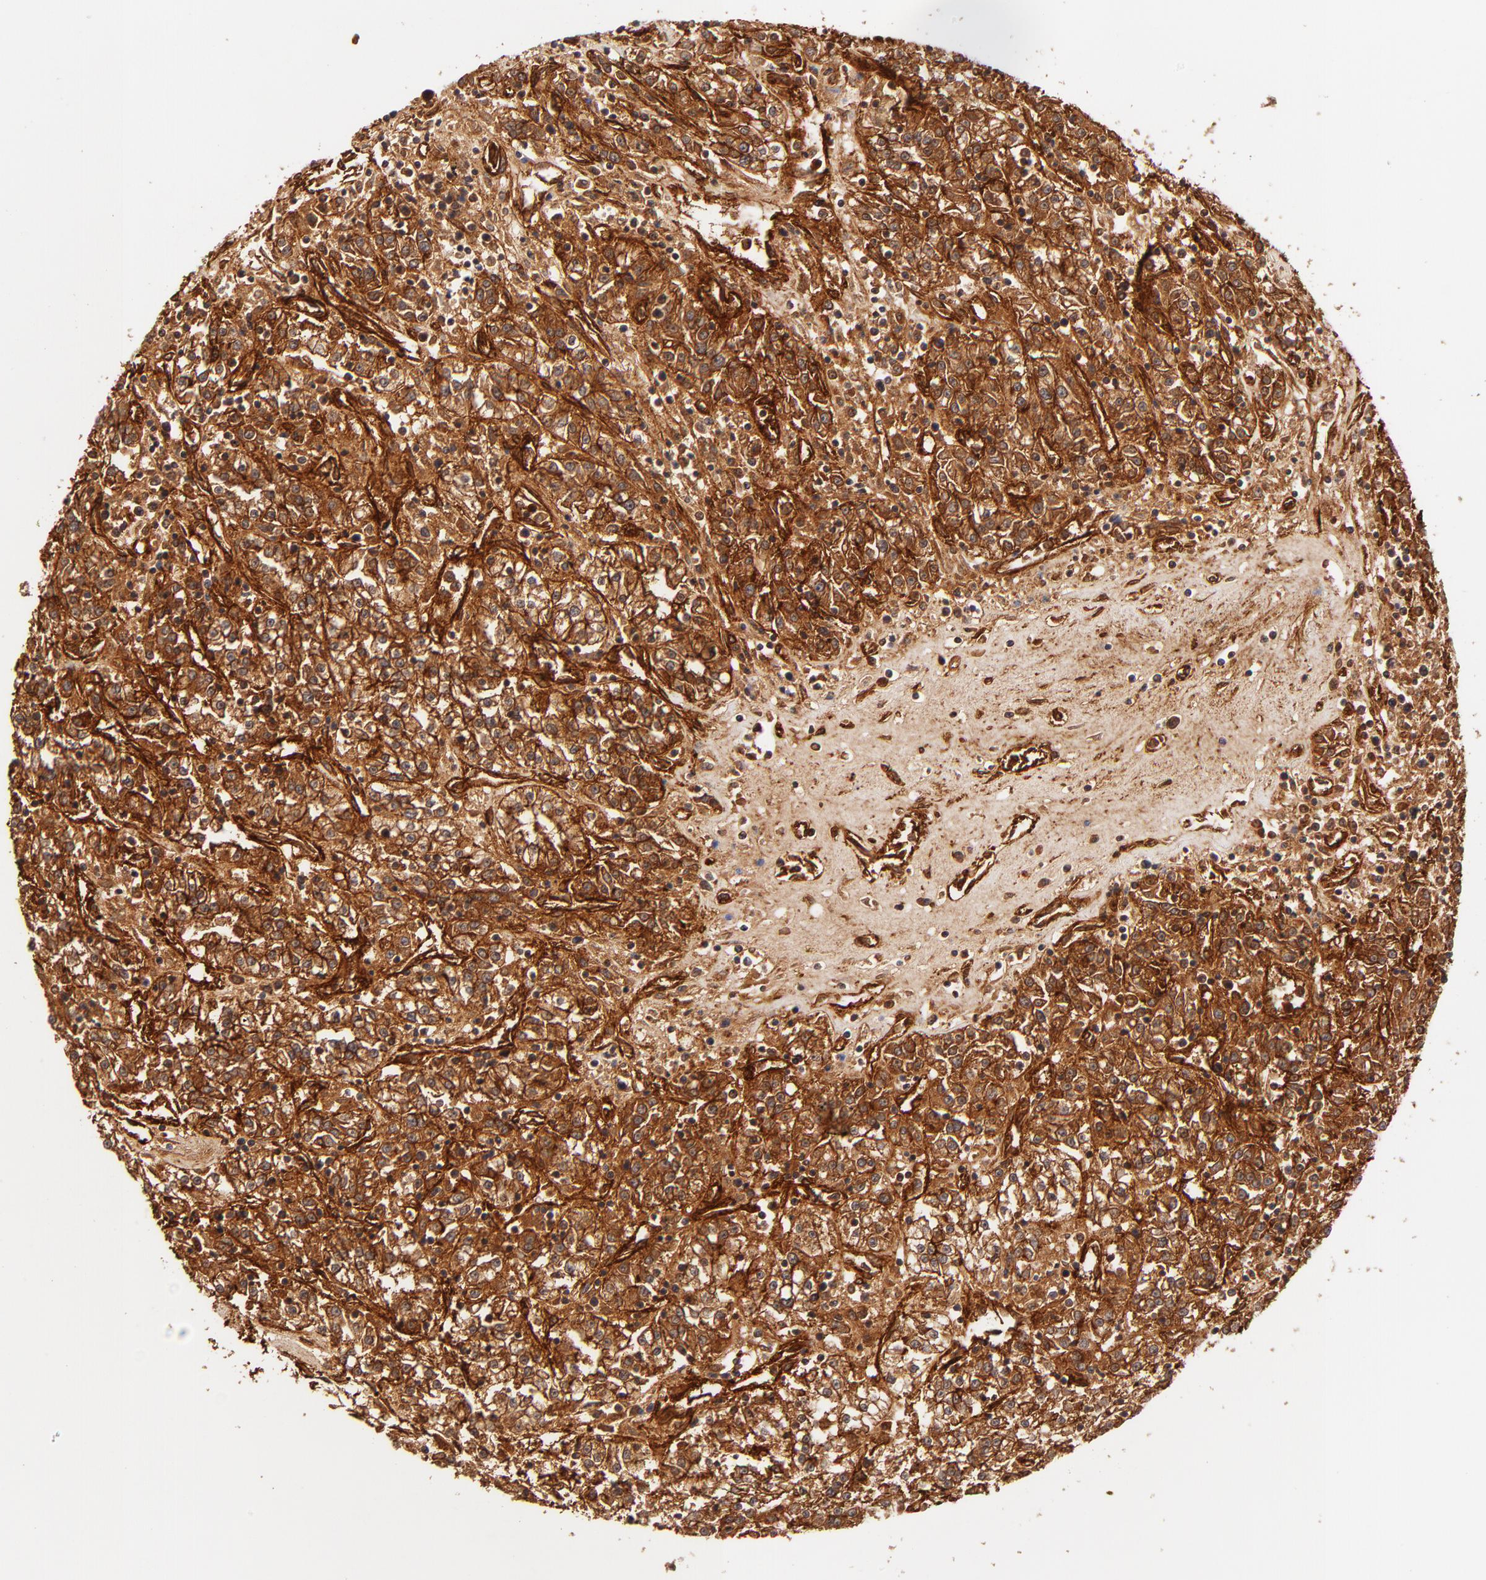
{"staining": {"intensity": "strong", "quantity": ">75%", "location": "cytoplasmic/membranous"}, "tissue": "renal cancer", "cell_type": "Tumor cells", "image_type": "cancer", "snomed": [{"axis": "morphology", "description": "Adenocarcinoma, NOS"}, {"axis": "topography", "description": "Kidney"}], "caption": "Protein staining of renal cancer tissue demonstrates strong cytoplasmic/membranous positivity in approximately >75% of tumor cells. The staining is performed using DAB (3,3'-diaminobenzidine) brown chromogen to label protein expression. The nuclei are counter-stained blue using hematoxylin.", "gene": "ITGB1", "patient": {"sex": "female", "age": 76}}